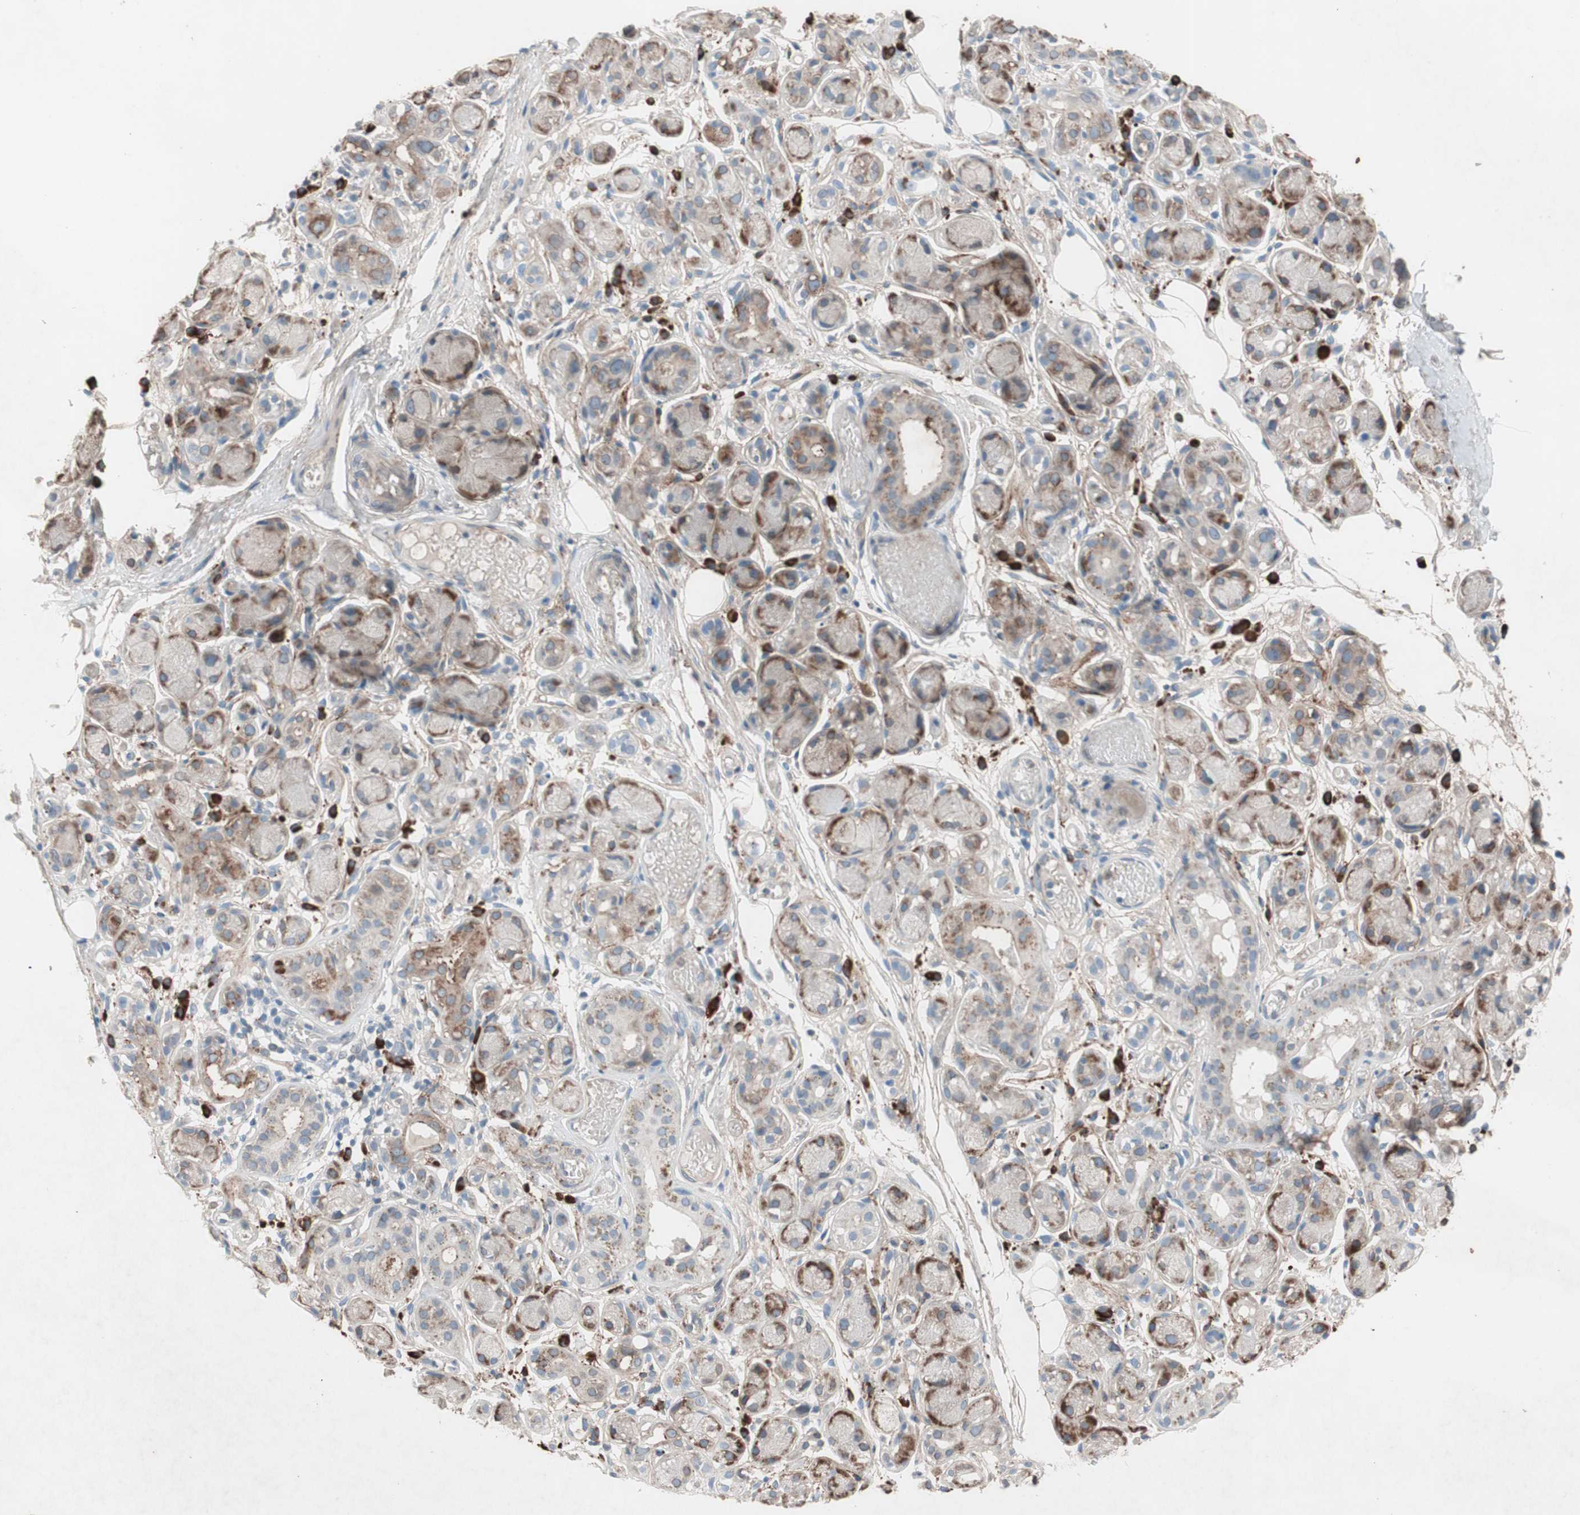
{"staining": {"intensity": "negative", "quantity": "none", "location": "none"}, "tissue": "adipose tissue", "cell_type": "Adipocytes", "image_type": "normal", "snomed": [{"axis": "morphology", "description": "Normal tissue, NOS"}, {"axis": "morphology", "description": "Inflammation, NOS"}, {"axis": "topography", "description": "Vascular tissue"}, {"axis": "topography", "description": "Salivary gland"}], "caption": "Protein analysis of normal adipose tissue reveals no significant positivity in adipocytes. (DAB (3,3'-diaminobenzidine) immunohistochemistry, high magnification).", "gene": "GRB7", "patient": {"sex": "female", "age": 75}}